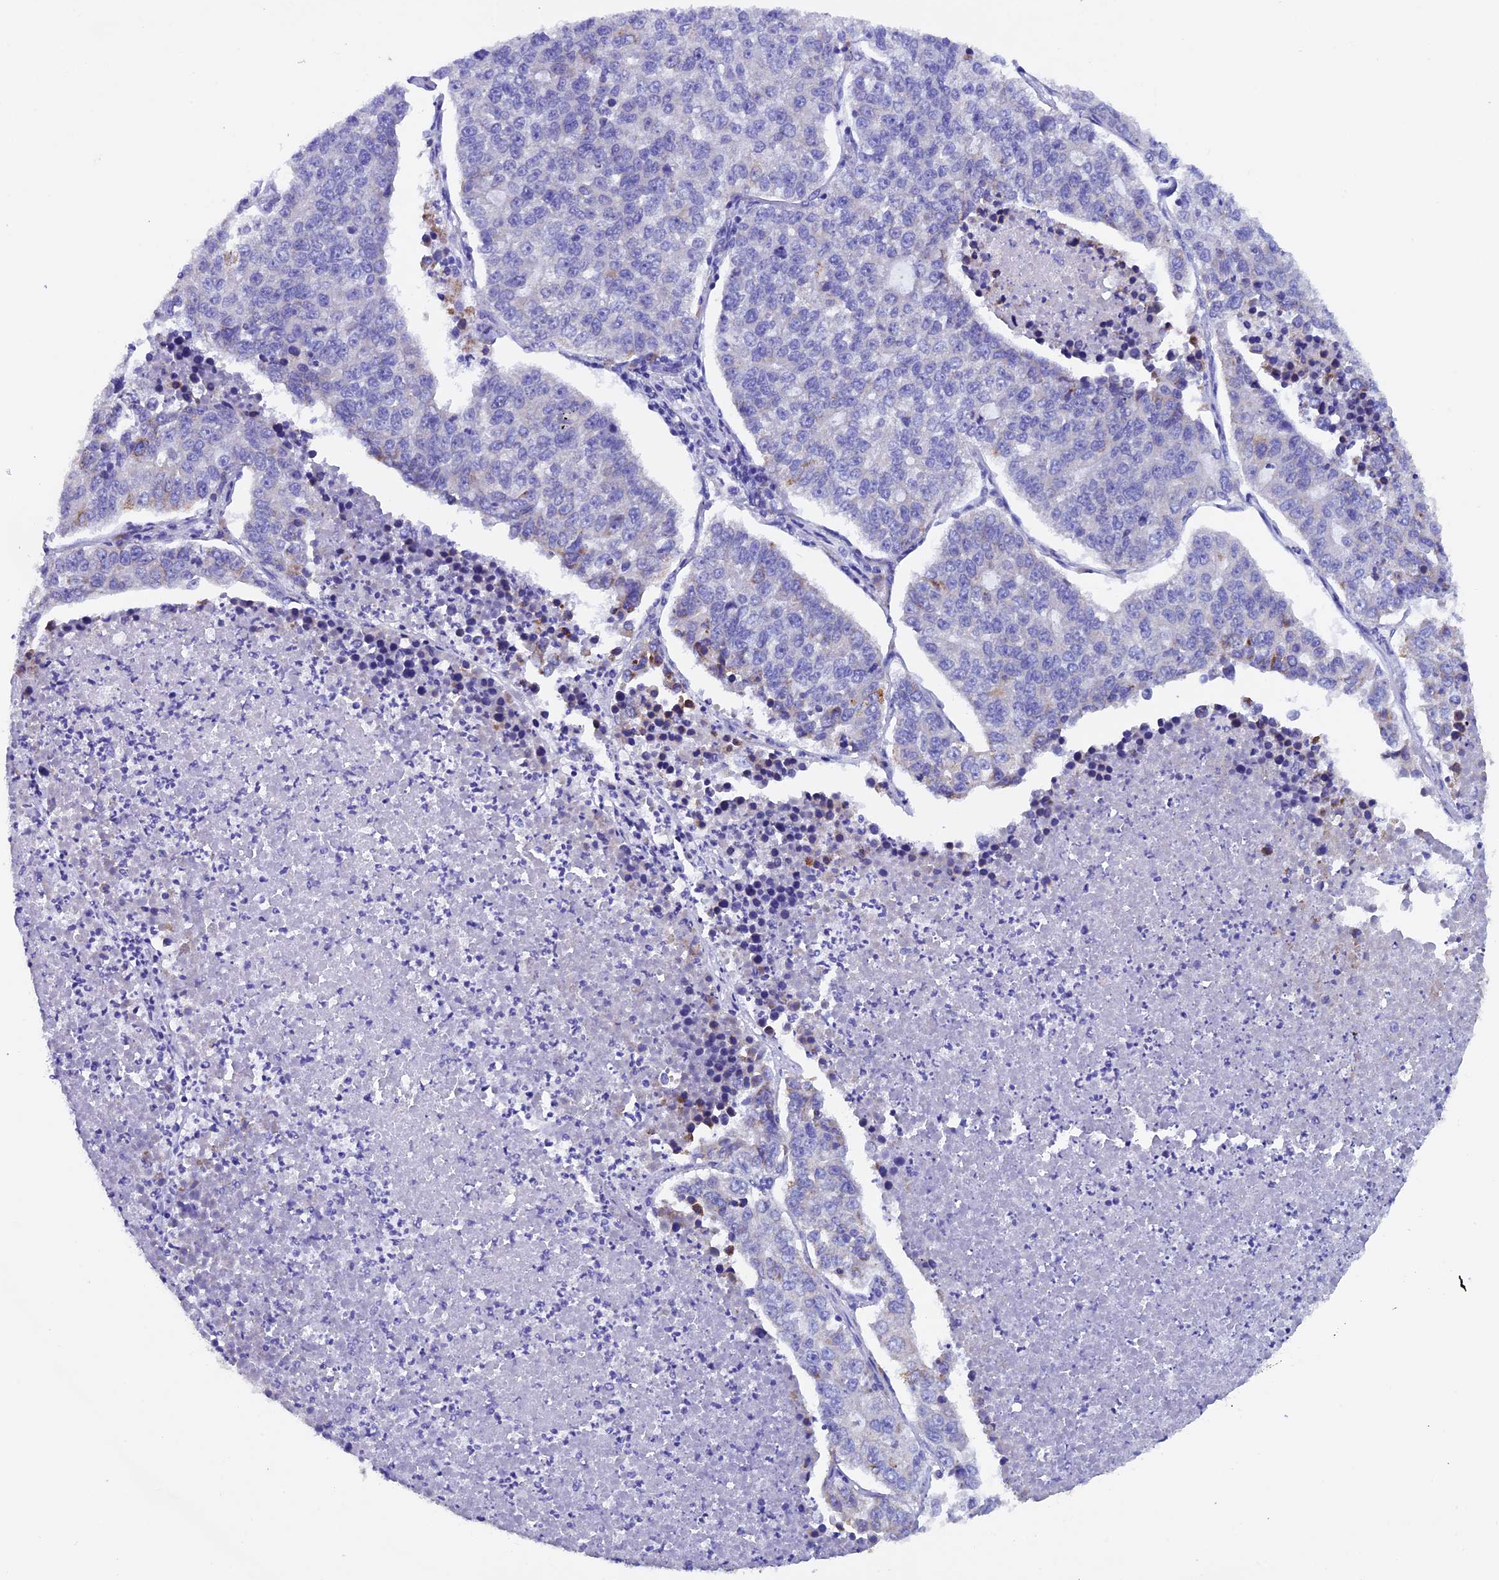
{"staining": {"intensity": "negative", "quantity": "none", "location": "none"}, "tissue": "lung cancer", "cell_type": "Tumor cells", "image_type": "cancer", "snomed": [{"axis": "morphology", "description": "Adenocarcinoma, NOS"}, {"axis": "topography", "description": "Lung"}], "caption": "Immunohistochemical staining of lung cancer (adenocarcinoma) reveals no significant staining in tumor cells. (DAB (3,3'-diaminobenzidine) IHC visualized using brightfield microscopy, high magnification).", "gene": "SLC8B1", "patient": {"sex": "male", "age": 49}}